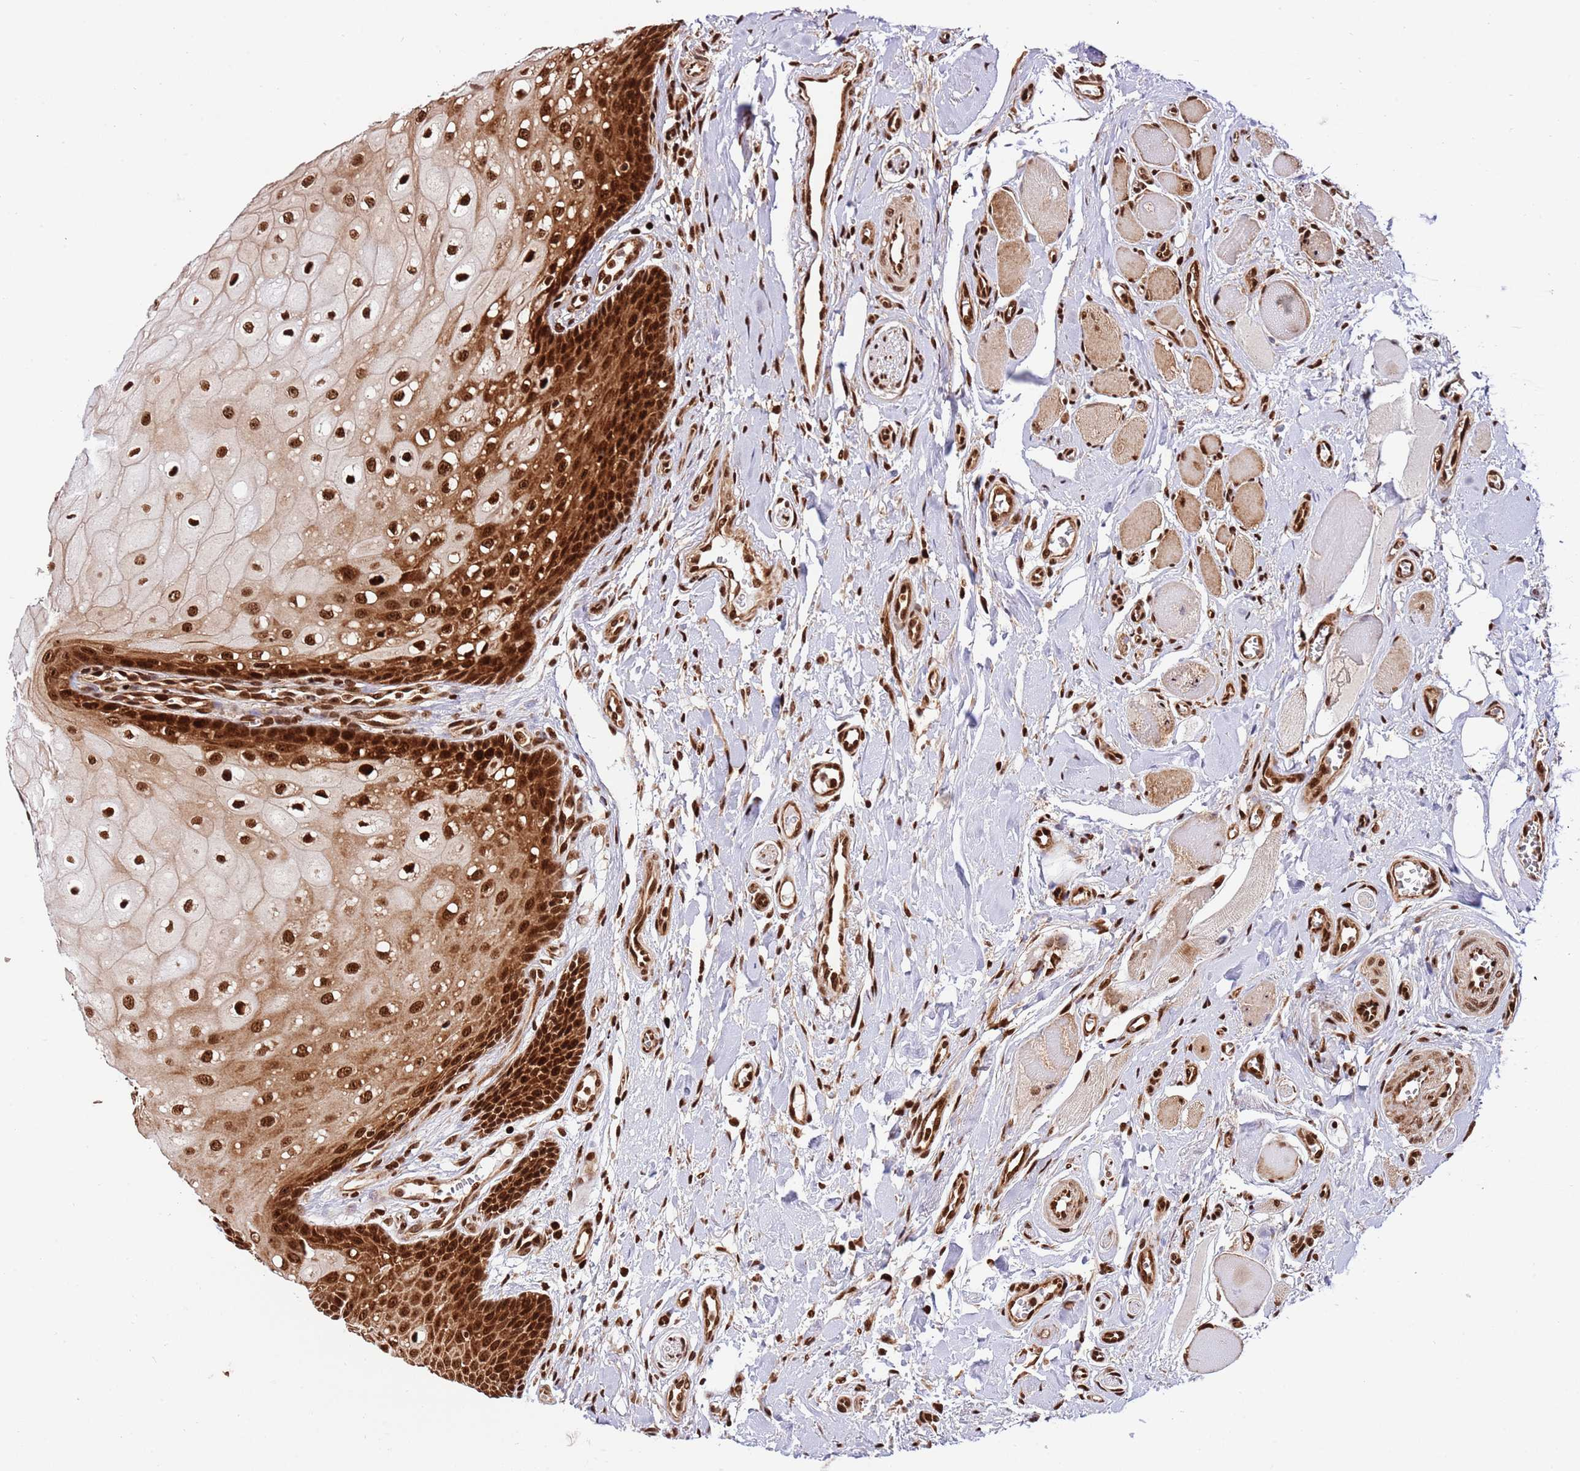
{"staining": {"intensity": "strong", "quantity": ">75%", "location": "cytoplasmic/membranous,nuclear"}, "tissue": "oral mucosa", "cell_type": "Squamous epithelial cells", "image_type": "normal", "snomed": [{"axis": "morphology", "description": "Normal tissue, NOS"}, {"axis": "morphology", "description": "Squamous cell carcinoma, NOS"}, {"axis": "topography", "description": "Oral tissue"}, {"axis": "topography", "description": "Tounge, NOS"}, {"axis": "topography", "description": "Head-Neck"}], "caption": "A photomicrograph of oral mucosa stained for a protein demonstrates strong cytoplasmic/membranous,nuclear brown staining in squamous epithelial cells.", "gene": "RIF1", "patient": {"sex": "male", "age": 79}}